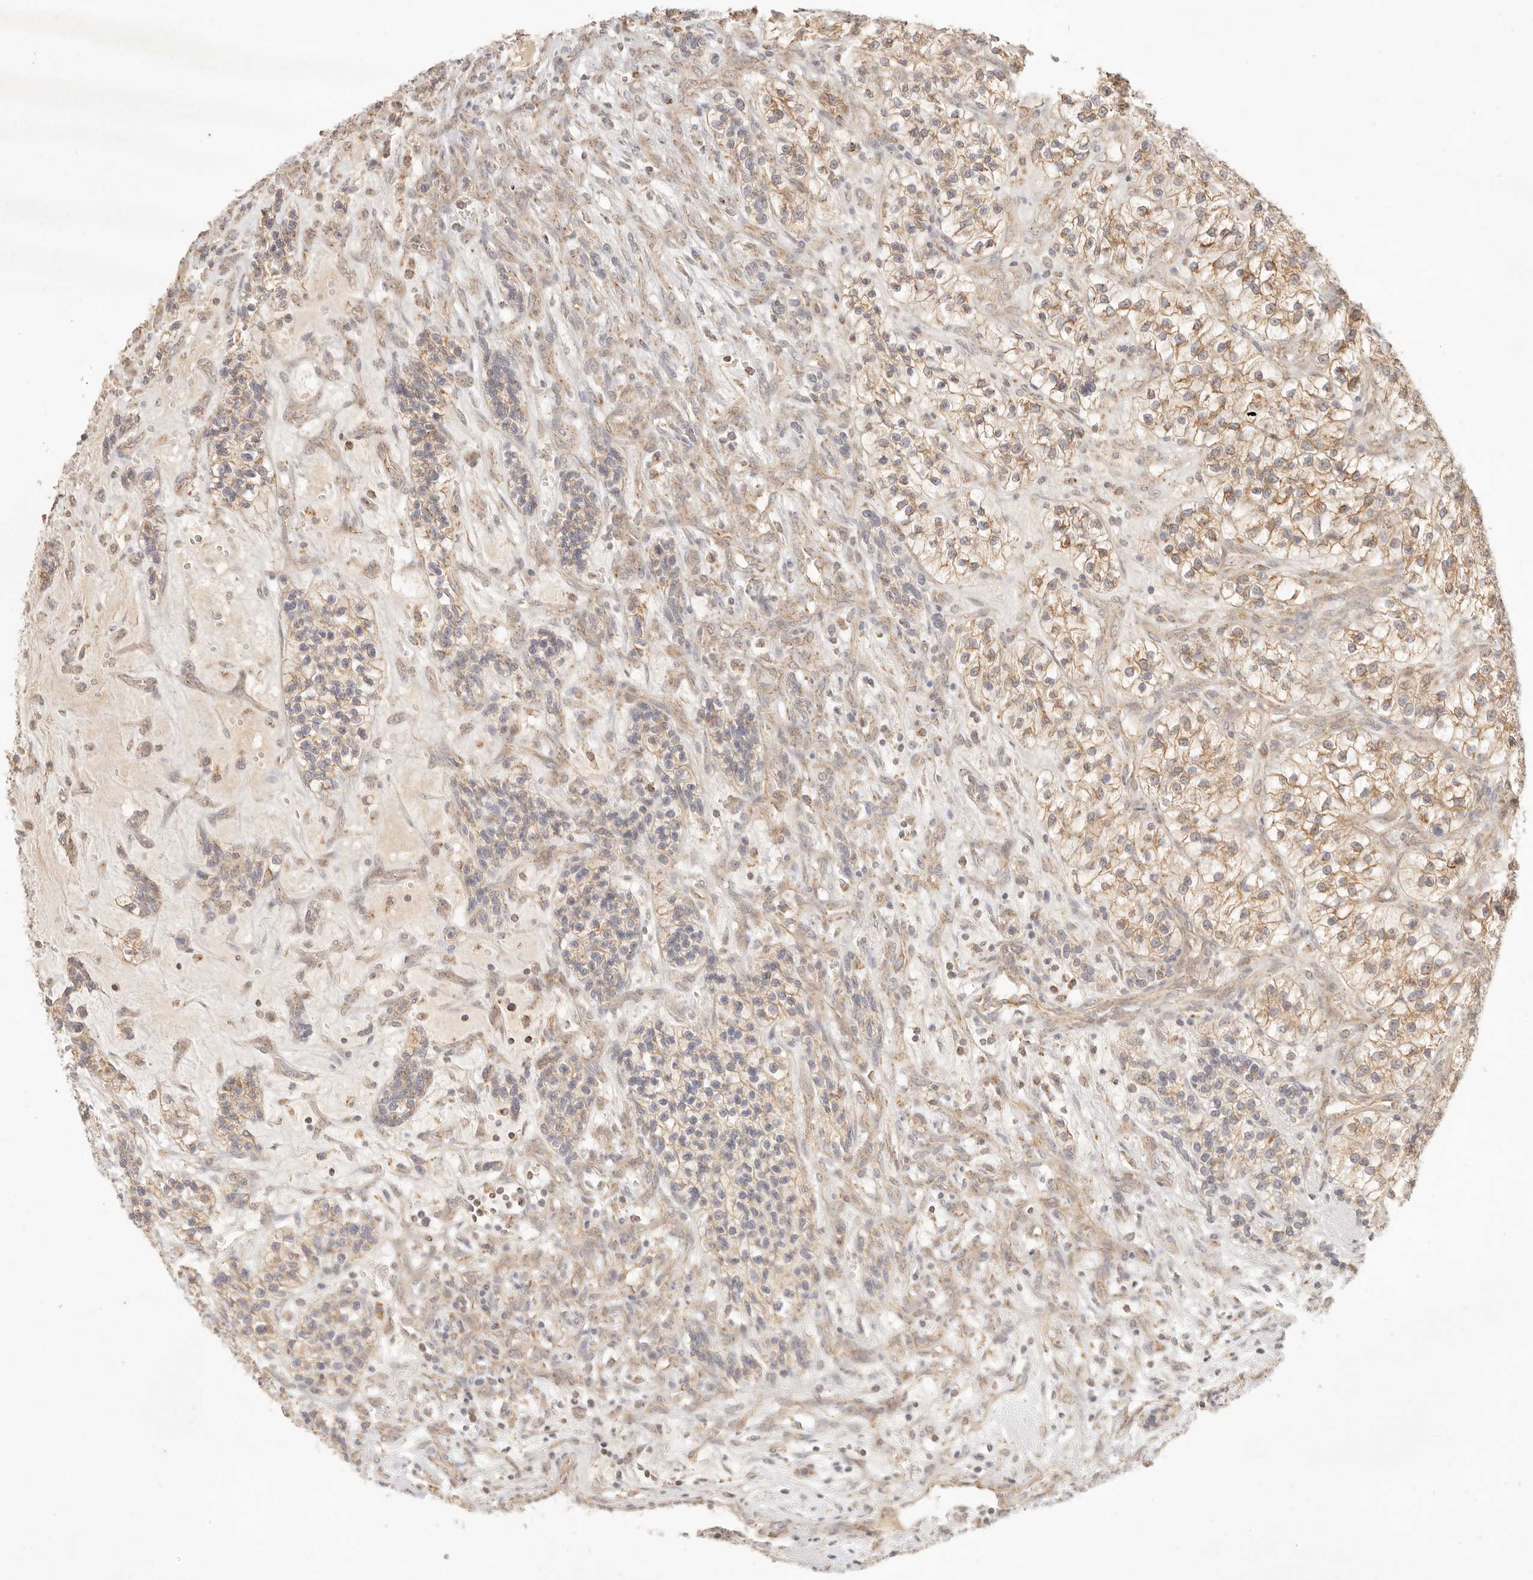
{"staining": {"intensity": "moderate", "quantity": ">75%", "location": "cytoplasmic/membranous"}, "tissue": "renal cancer", "cell_type": "Tumor cells", "image_type": "cancer", "snomed": [{"axis": "morphology", "description": "Adenocarcinoma, NOS"}, {"axis": "topography", "description": "Kidney"}], "caption": "High-power microscopy captured an immunohistochemistry histopathology image of renal cancer (adenocarcinoma), revealing moderate cytoplasmic/membranous expression in approximately >75% of tumor cells.", "gene": "CPLANE2", "patient": {"sex": "female", "age": 57}}